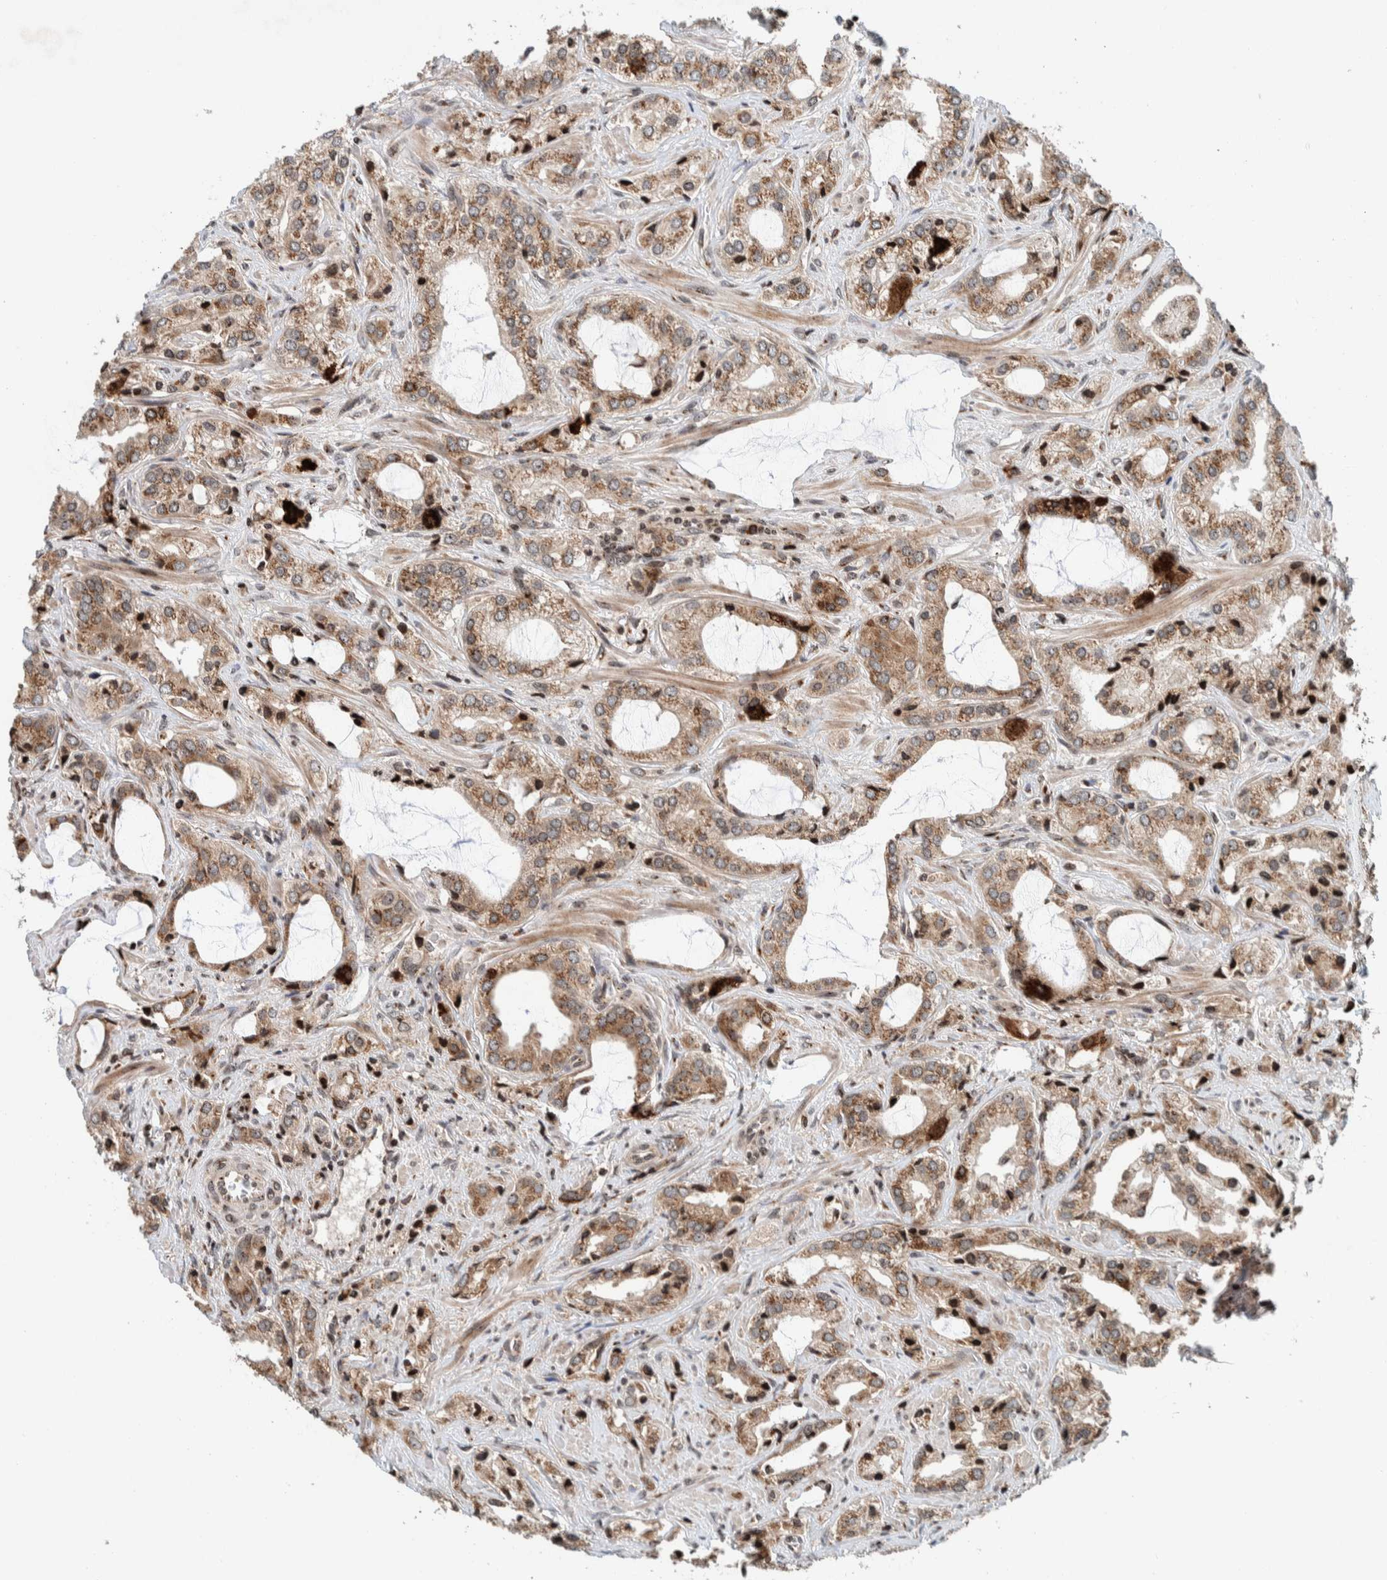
{"staining": {"intensity": "moderate", "quantity": ">75%", "location": "cytoplasmic/membranous,nuclear"}, "tissue": "prostate cancer", "cell_type": "Tumor cells", "image_type": "cancer", "snomed": [{"axis": "morphology", "description": "Adenocarcinoma, High grade"}, {"axis": "topography", "description": "Prostate"}], "caption": "The micrograph exhibits a brown stain indicating the presence of a protein in the cytoplasmic/membranous and nuclear of tumor cells in prostate high-grade adenocarcinoma. The protein of interest is shown in brown color, while the nuclei are stained blue.", "gene": "CCDC182", "patient": {"sex": "male", "age": 66}}